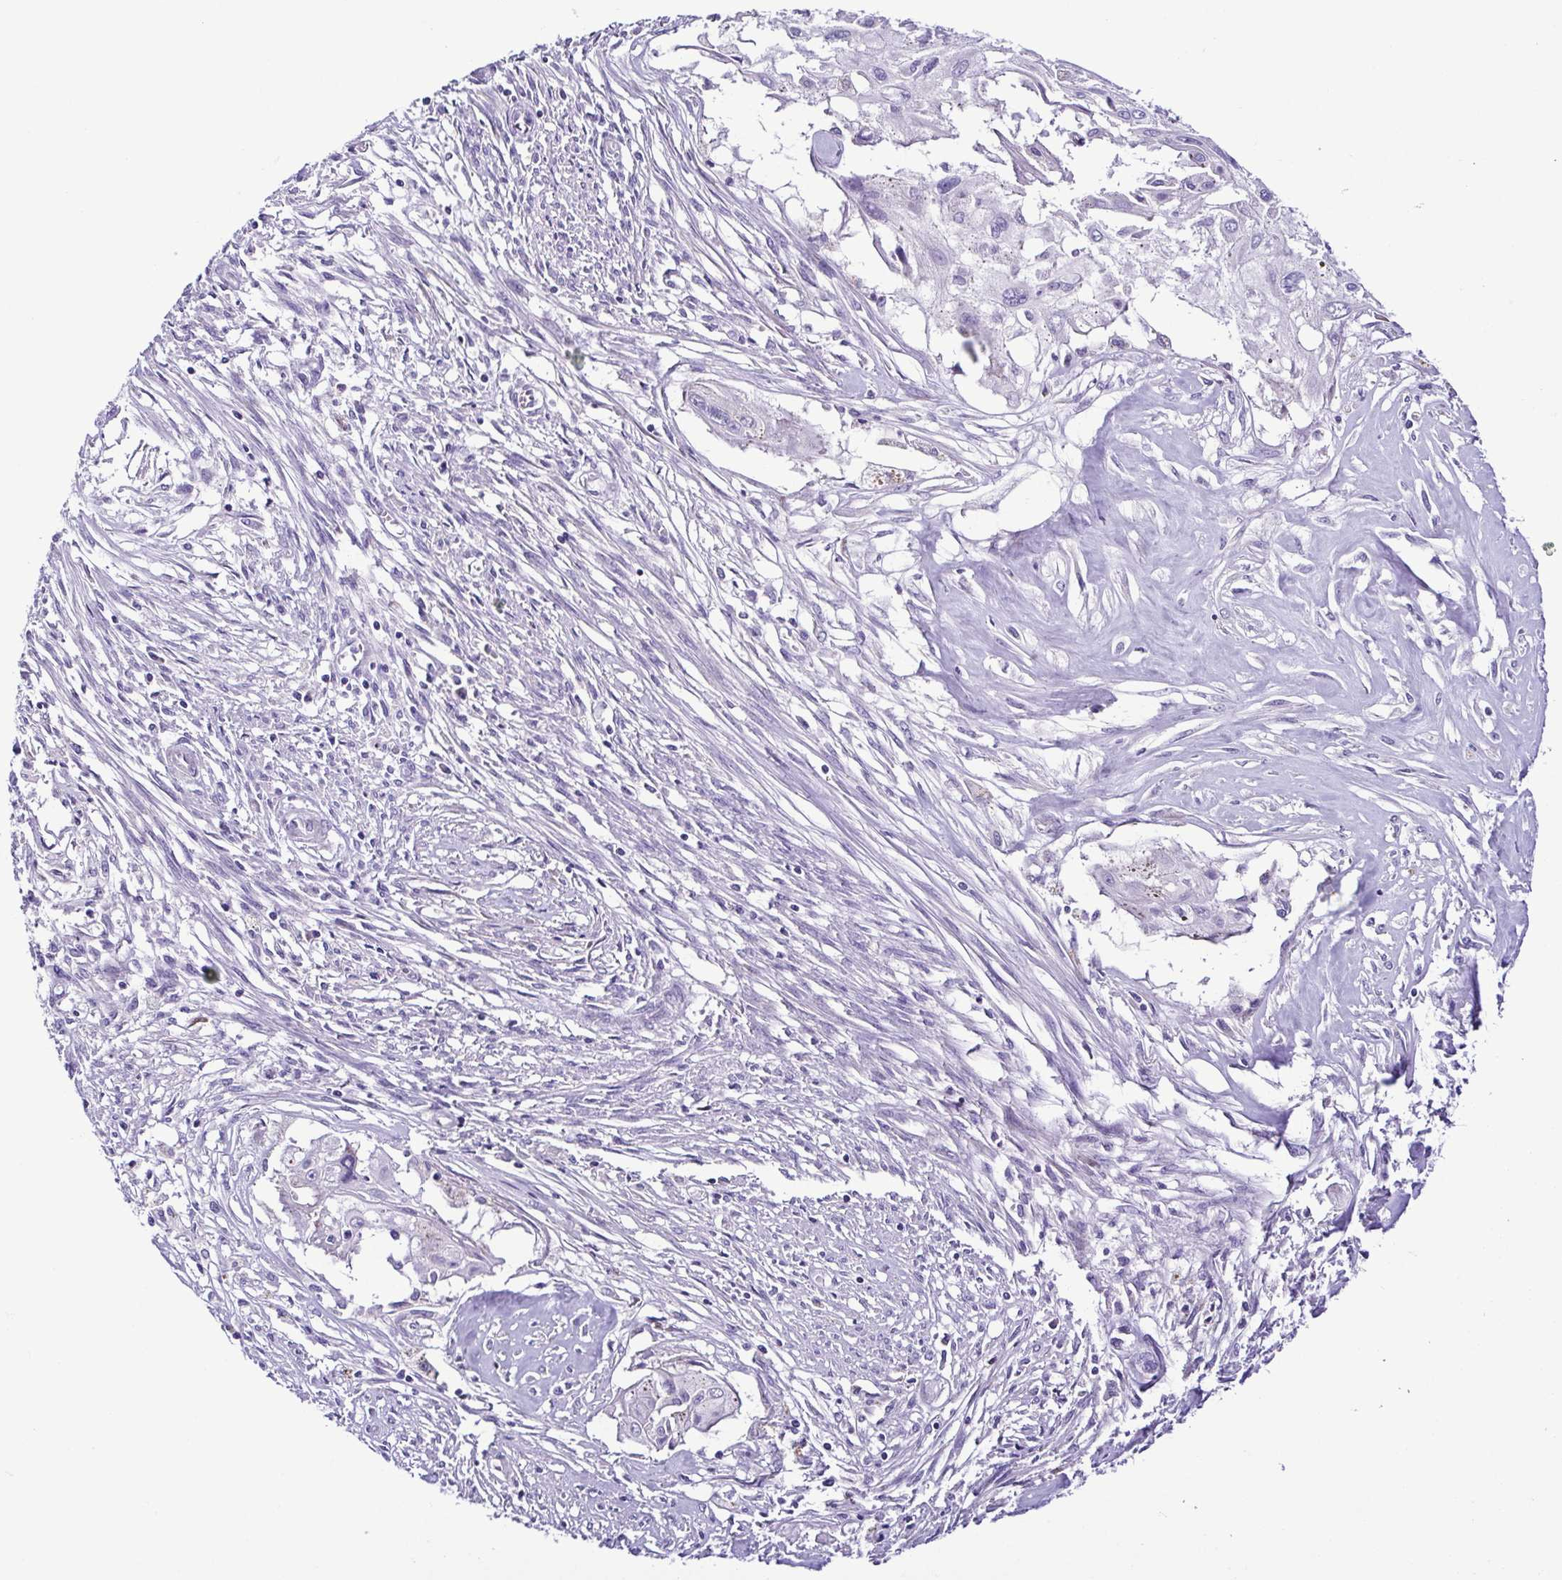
{"staining": {"intensity": "negative", "quantity": "none", "location": "none"}, "tissue": "cervical cancer", "cell_type": "Tumor cells", "image_type": "cancer", "snomed": [{"axis": "morphology", "description": "Squamous cell carcinoma, NOS"}, {"axis": "topography", "description": "Cervix"}], "caption": "A high-resolution micrograph shows immunohistochemistry staining of squamous cell carcinoma (cervical), which exhibits no significant staining in tumor cells.", "gene": "SRL", "patient": {"sex": "female", "age": 49}}